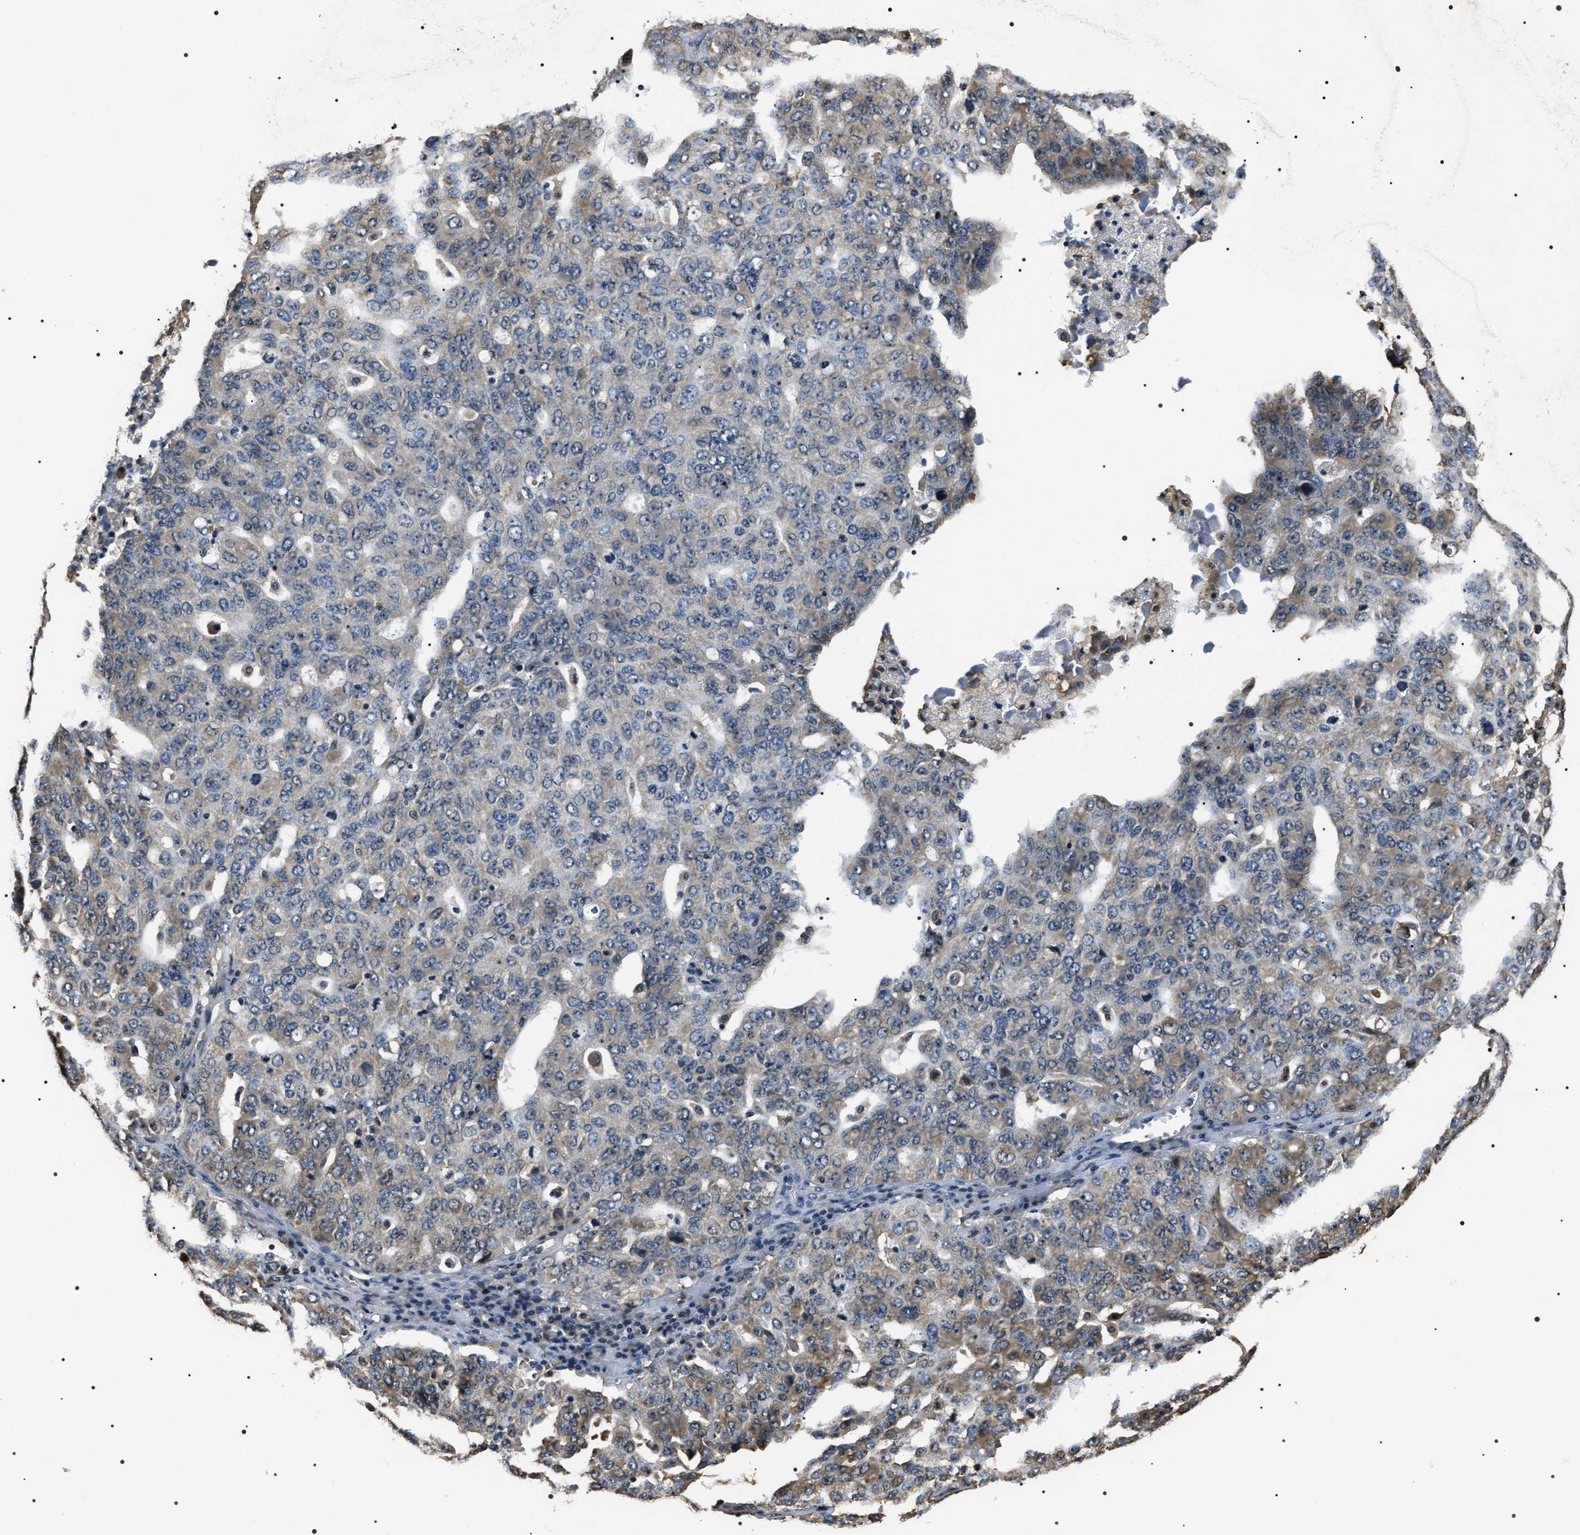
{"staining": {"intensity": "weak", "quantity": "<25%", "location": "cytoplasmic/membranous"}, "tissue": "ovarian cancer", "cell_type": "Tumor cells", "image_type": "cancer", "snomed": [{"axis": "morphology", "description": "Carcinoma, endometroid"}, {"axis": "topography", "description": "Ovary"}], "caption": "Immunohistochemistry image of ovarian endometroid carcinoma stained for a protein (brown), which shows no positivity in tumor cells.", "gene": "ARHGAP22", "patient": {"sex": "female", "age": 62}}